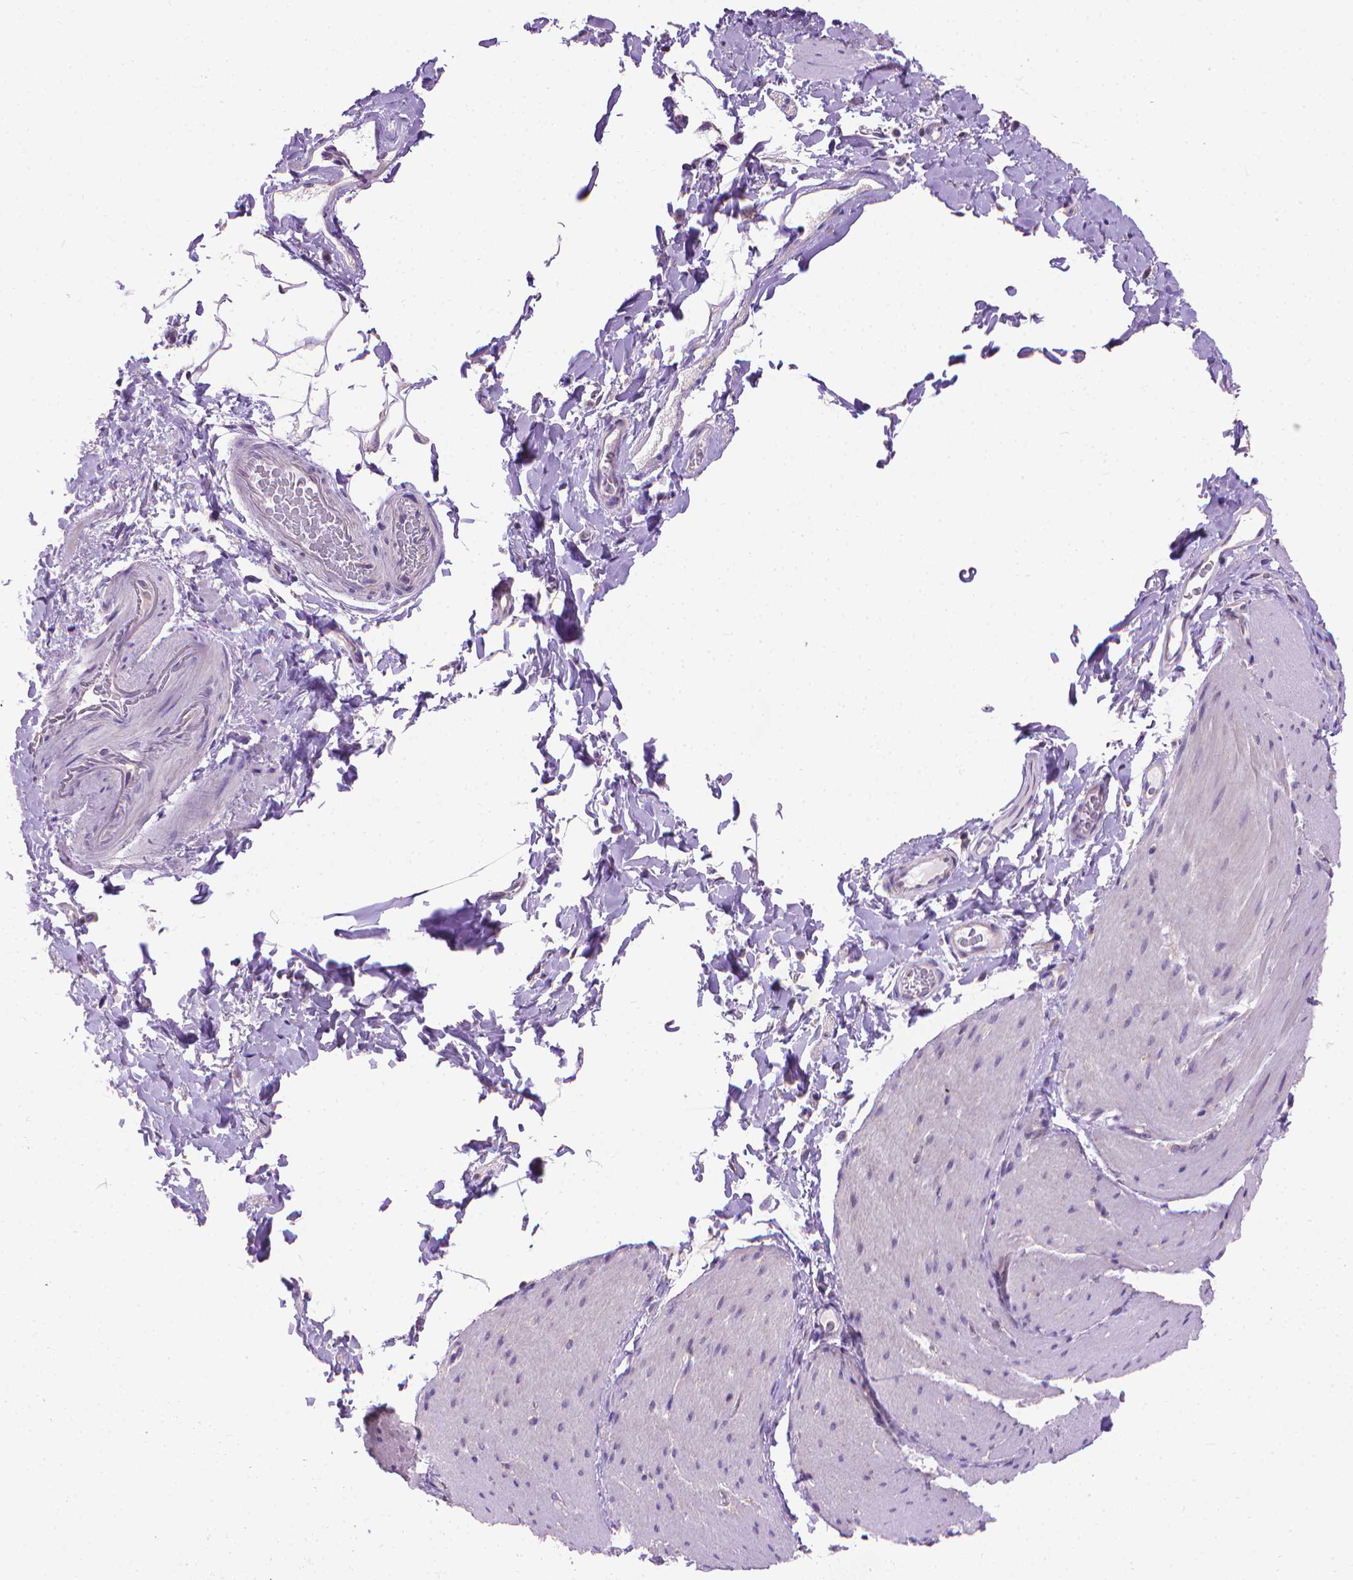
{"staining": {"intensity": "negative", "quantity": "none", "location": "none"}, "tissue": "smooth muscle", "cell_type": "Smooth muscle cells", "image_type": "normal", "snomed": [{"axis": "morphology", "description": "Normal tissue, NOS"}, {"axis": "topography", "description": "Smooth muscle"}, {"axis": "topography", "description": "Colon"}], "caption": "High magnification brightfield microscopy of normal smooth muscle stained with DAB (brown) and counterstained with hematoxylin (blue): smooth muscle cells show no significant staining.", "gene": "SYN1", "patient": {"sex": "male", "age": 73}}